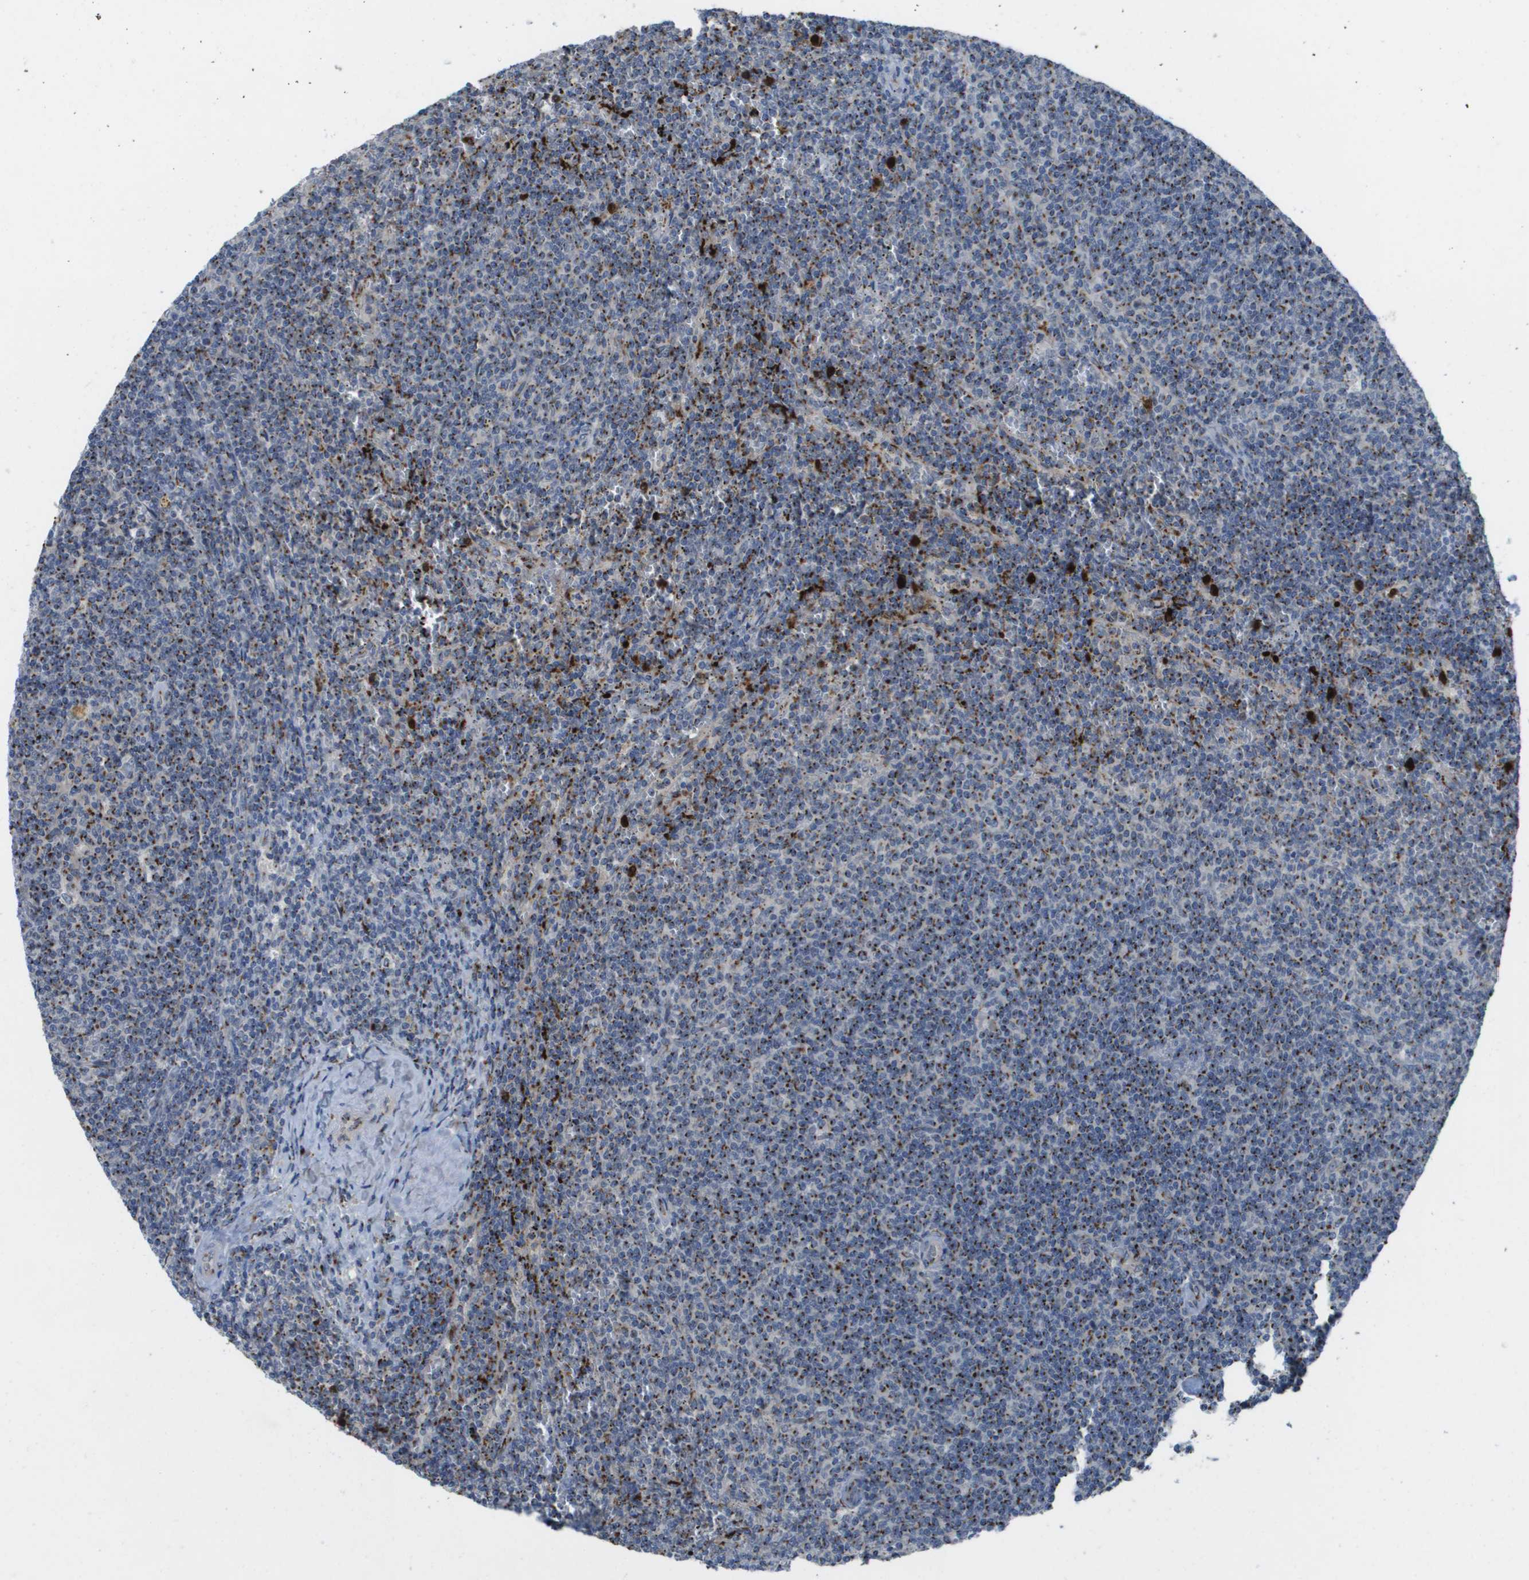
{"staining": {"intensity": "strong", "quantity": ">75%", "location": "cytoplasmic/membranous"}, "tissue": "lymphoma", "cell_type": "Tumor cells", "image_type": "cancer", "snomed": [{"axis": "morphology", "description": "Malignant lymphoma, non-Hodgkin's type, Low grade"}, {"axis": "topography", "description": "Spleen"}], "caption": "Immunohistochemical staining of human lymphoma reveals high levels of strong cytoplasmic/membranous expression in approximately >75% of tumor cells.", "gene": "QSOX2", "patient": {"sex": "female", "age": 50}}